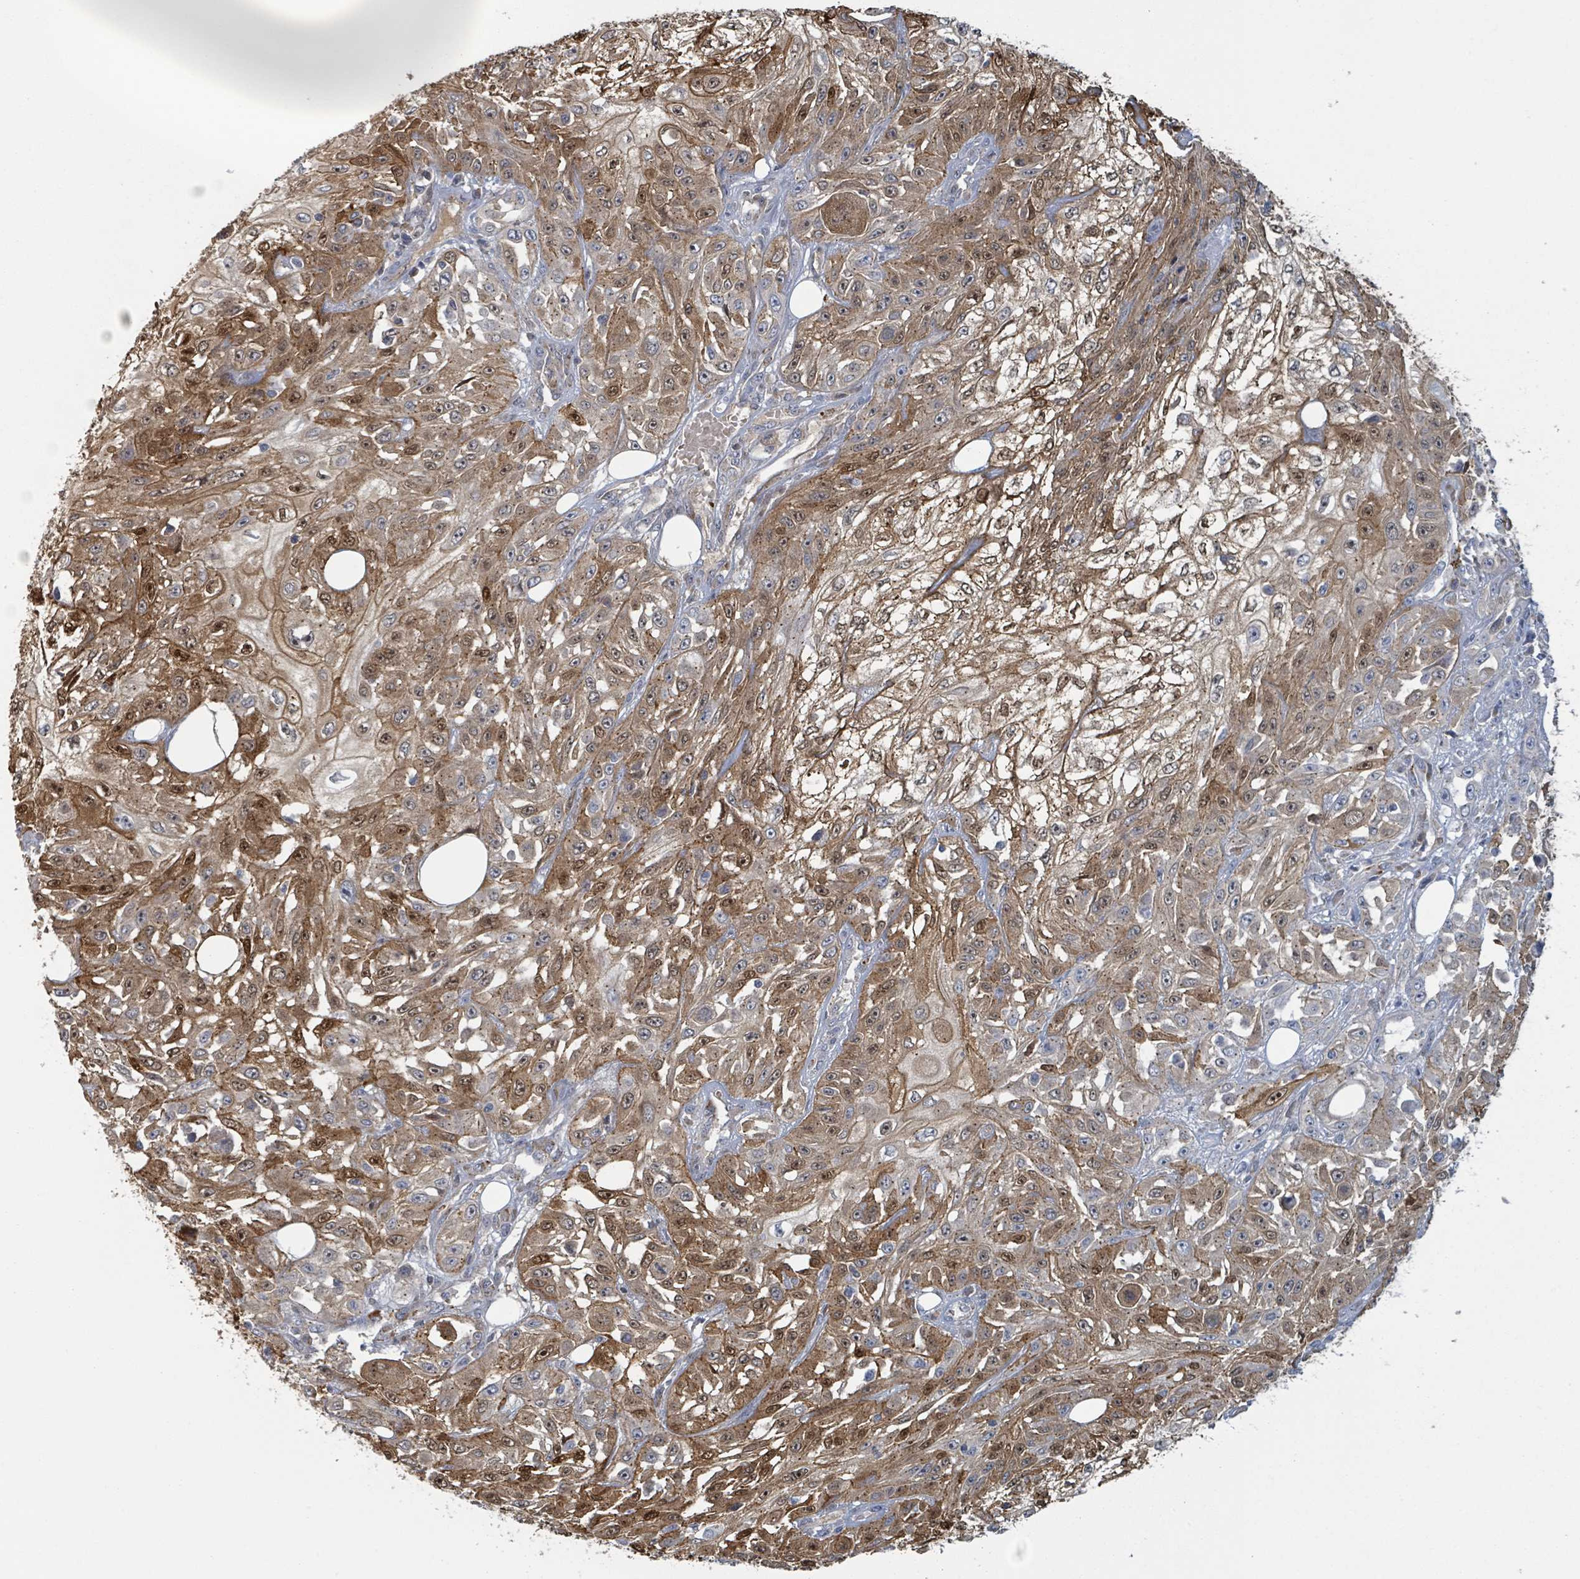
{"staining": {"intensity": "moderate", "quantity": ">75%", "location": "cytoplasmic/membranous,nuclear"}, "tissue": "skin cancer", "cell_type": "Tumor cells", "image_type": "cancer", "snomed": [{"axis": "morphology", "description": "Squamous cell carcinoma, NOS"}, {"axis": "morphology", "description": "Squamous cell carcinoma, metastatic, NOS"}, {"axis": "topography", "description": "Skin"}, {"axis": "topography", "description": "Lymph node"}], "caption": "Tumor cells display medium levels of moderate cytoplasmic/membranous and nuclear staining in approximately >75% of cells in skin metastatic squamous cell carcinoma.", "gene": "COL5A3", "patient": {"sex": "male", "age": 75}}